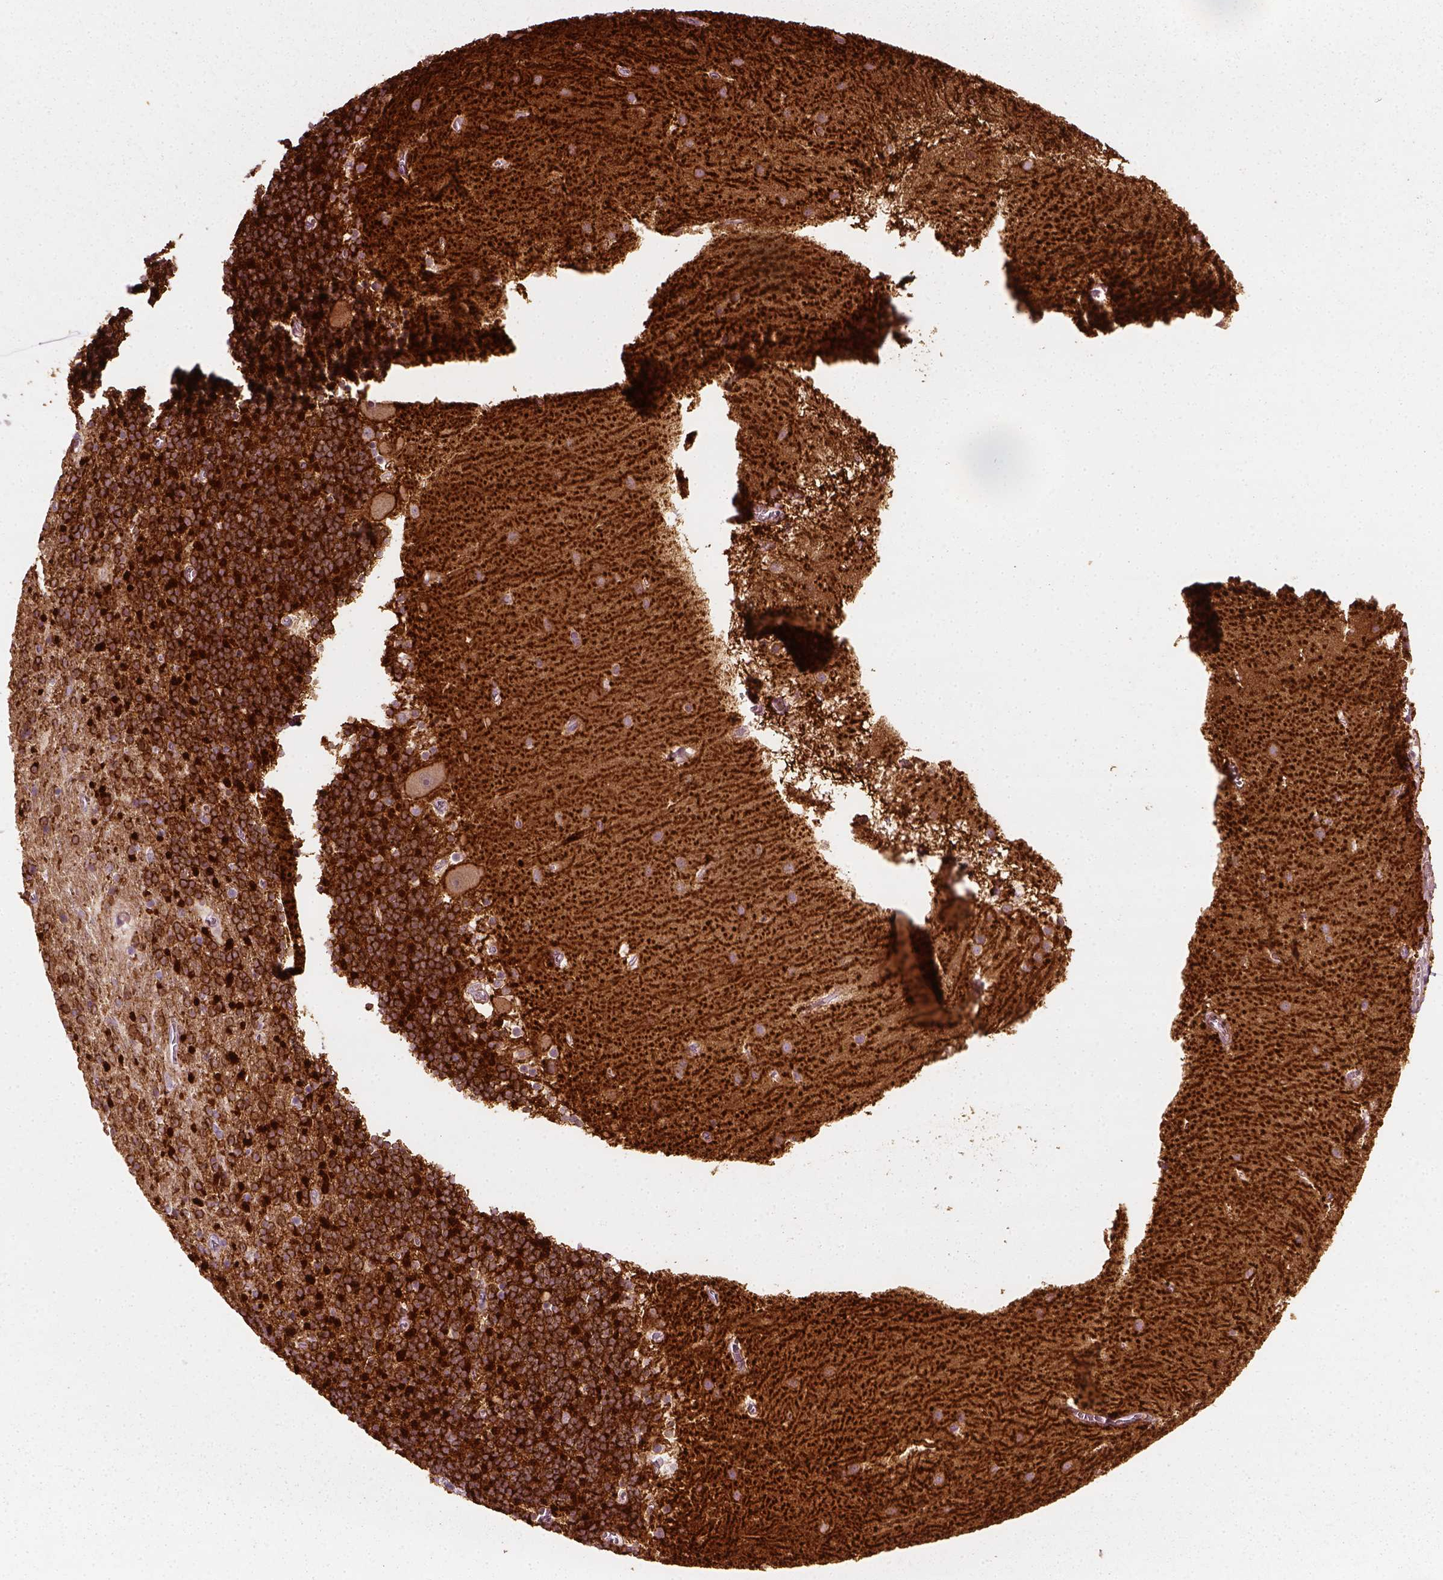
{"staining": {"intensity": "strong", "quantity": ">75%", "location": "cytoplasmic/membranous"}, "tissue": "cerebellum", "cell_type": "Cells in granular layer", "image_type": "normal", "snomed": [{"axis": "morphology", "description": "Normal tissue, NOS"}, {"axis": "topography", "description": "Cerebellum"}], "caption": "Protein analysis of benign cerebellum exhibits strong cytoplasmic/membranous positivity in about >75% of cells in granular layer.", "gene": "NPTN", "patient": {"sex": "male", "age": 70}}